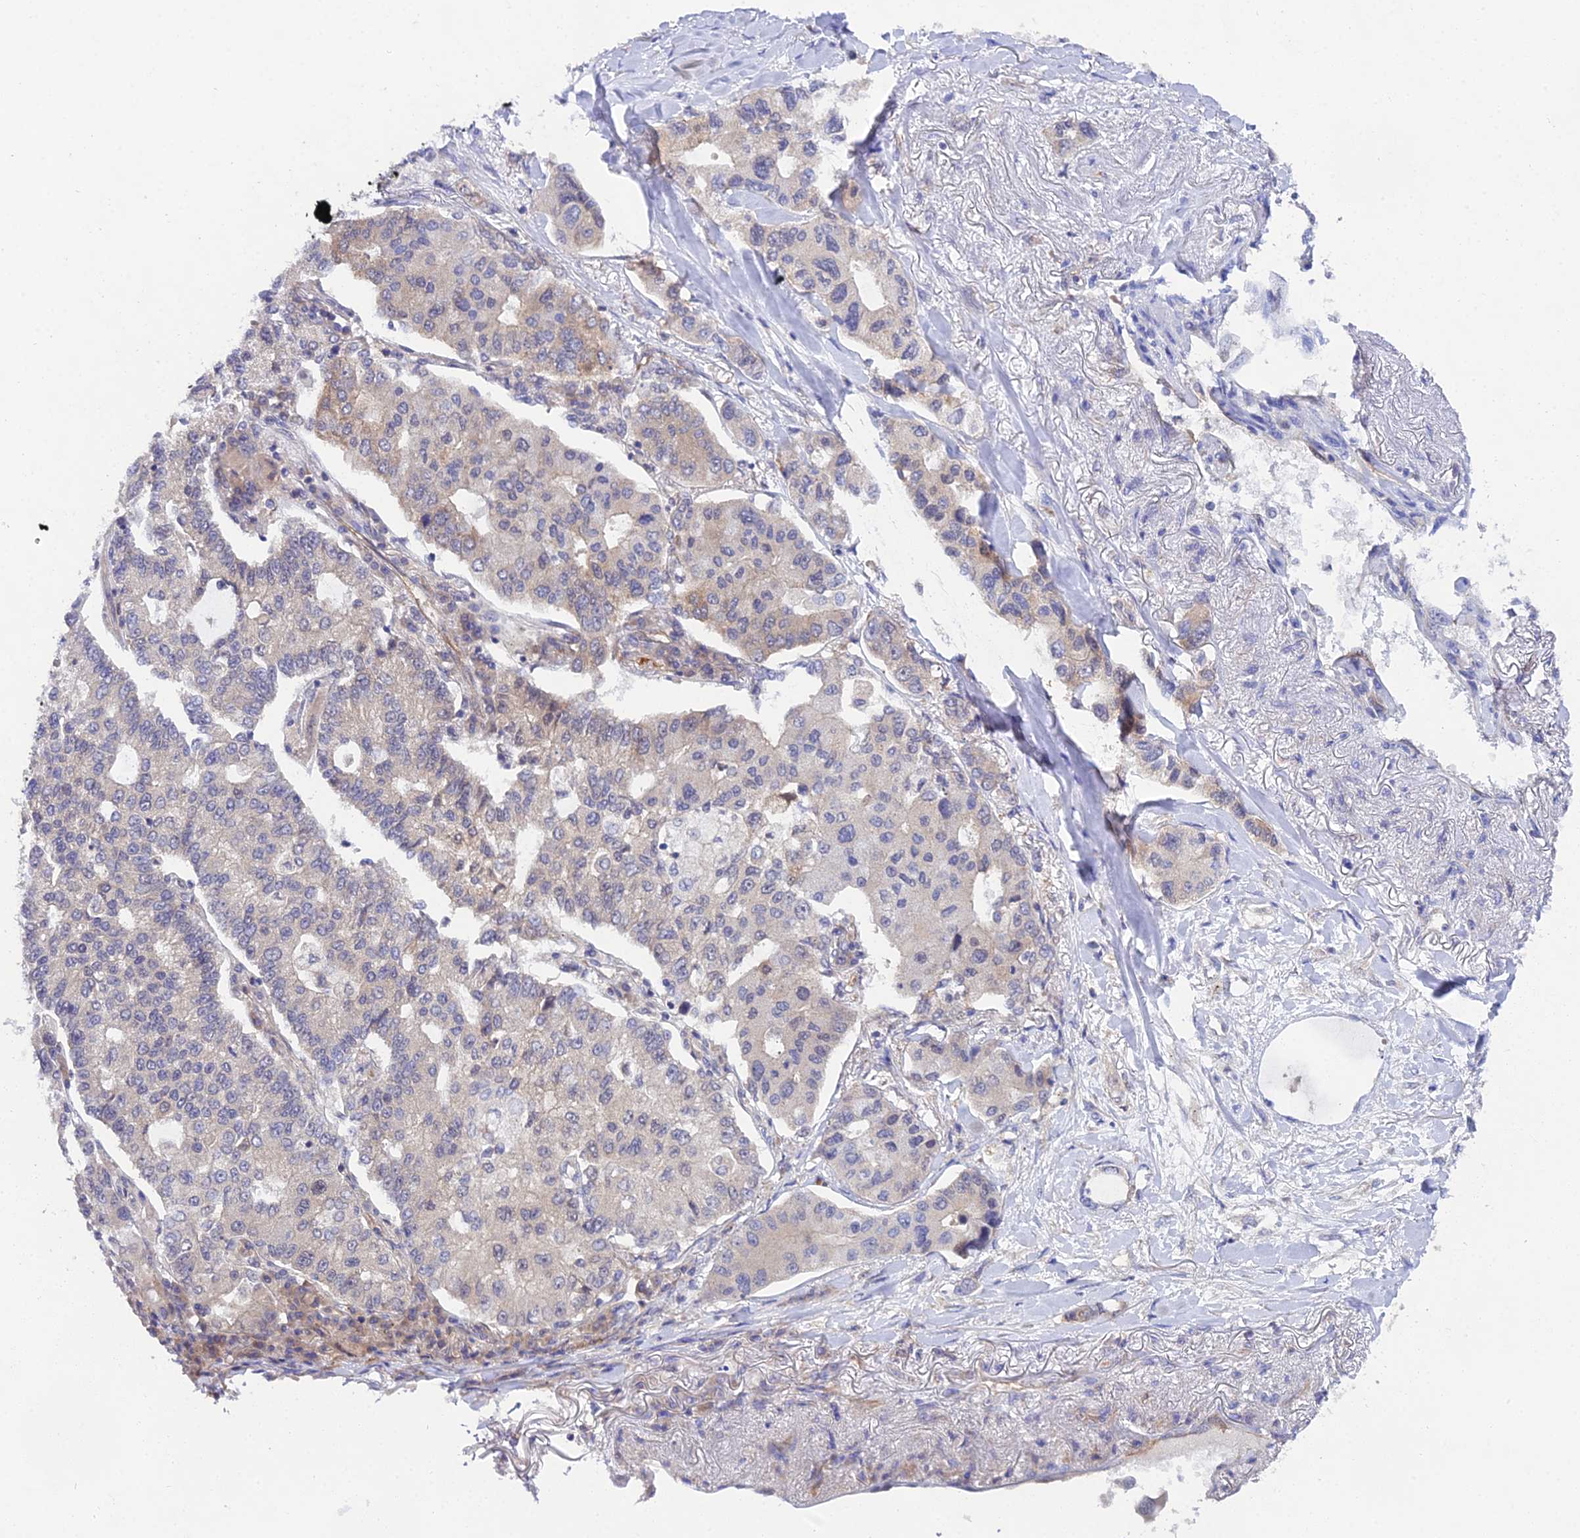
{"staining": {"intensity": "weak", "quantity": "<25%", "location": "cytoplasmic/membranous"}, "tissue": "lung cancer", "cell_type": "Tumor cells", "image_type": "cancer", "snomed": [{"axis": "morphology", "description": "Adenocarcinoma, NOS"}, {"axis": "topography", "description": "Lung"}], "caption": "A high-resolution photomicrograph shows immunohistochemistry (IHC) staining of lung cancer, which reveals no significant staining in tumor cells.", "gene": "PPP2R2C", "patient": {"sex": "male", "age": 49}}